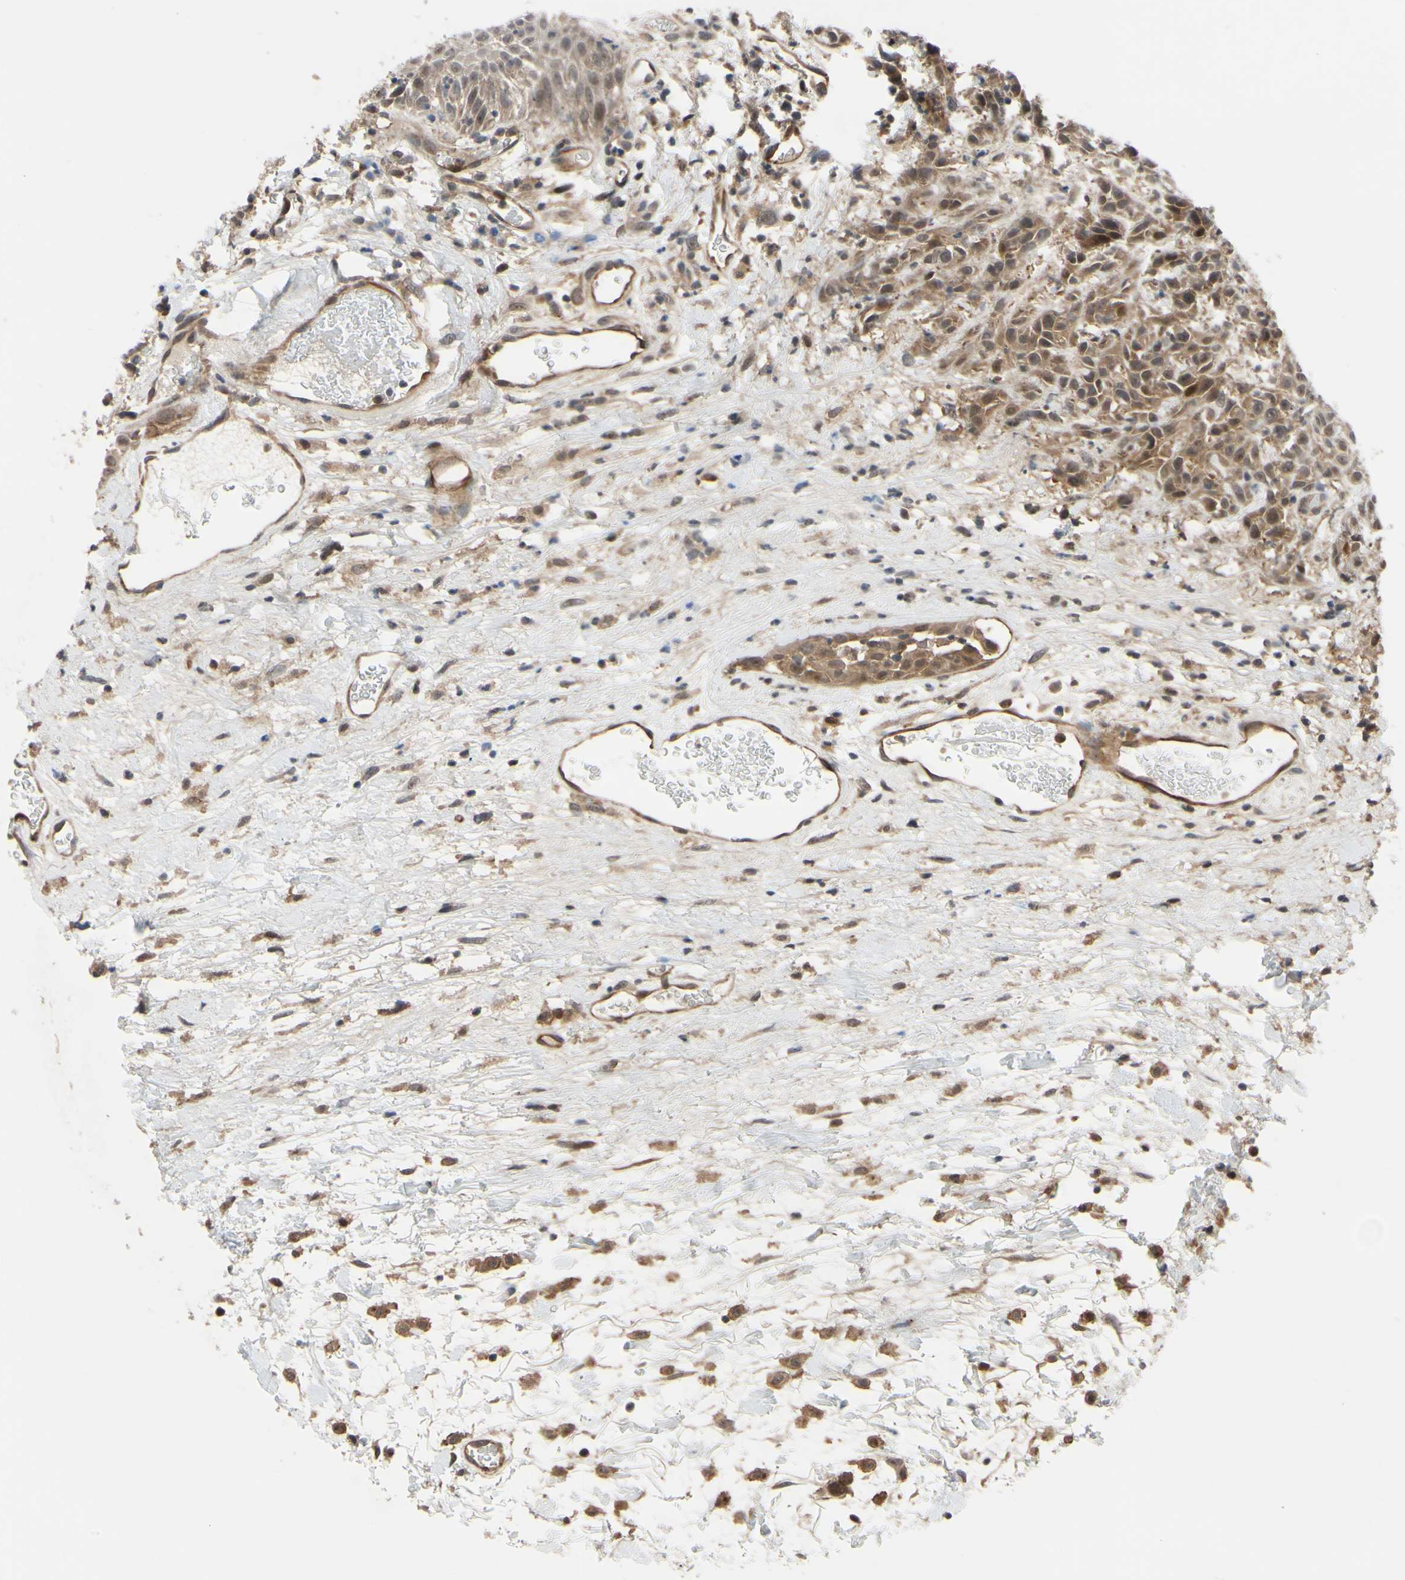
{"staining": {"intensity": "moderate", "quantity": ">75%", "location": "cytoplasmic/membranous,nuclear"}, "tissue": "head and neck cancer", "cell_type": "Tumor cells", "image_type": "cancer", "snomed": [{"axis": "morphology", "description": "Normal tissue, NOS"}, {"axis": "morphology", "description": "Squamous cell carcinoma, NOS"}, {"axis": "topography", "description": "Cartilage tissue"}, {"axis": "topography", "description": "Head-Neck"}], "caption": "Protein staining exhibits moderate cytoplasmic/membranous and nuclear expression in approximately >75% of tumor cells in head and neck cancer (squamous cell carcinoma).", "gene": "COMMD9", "patient": {"sex": "male", "age": 62}}